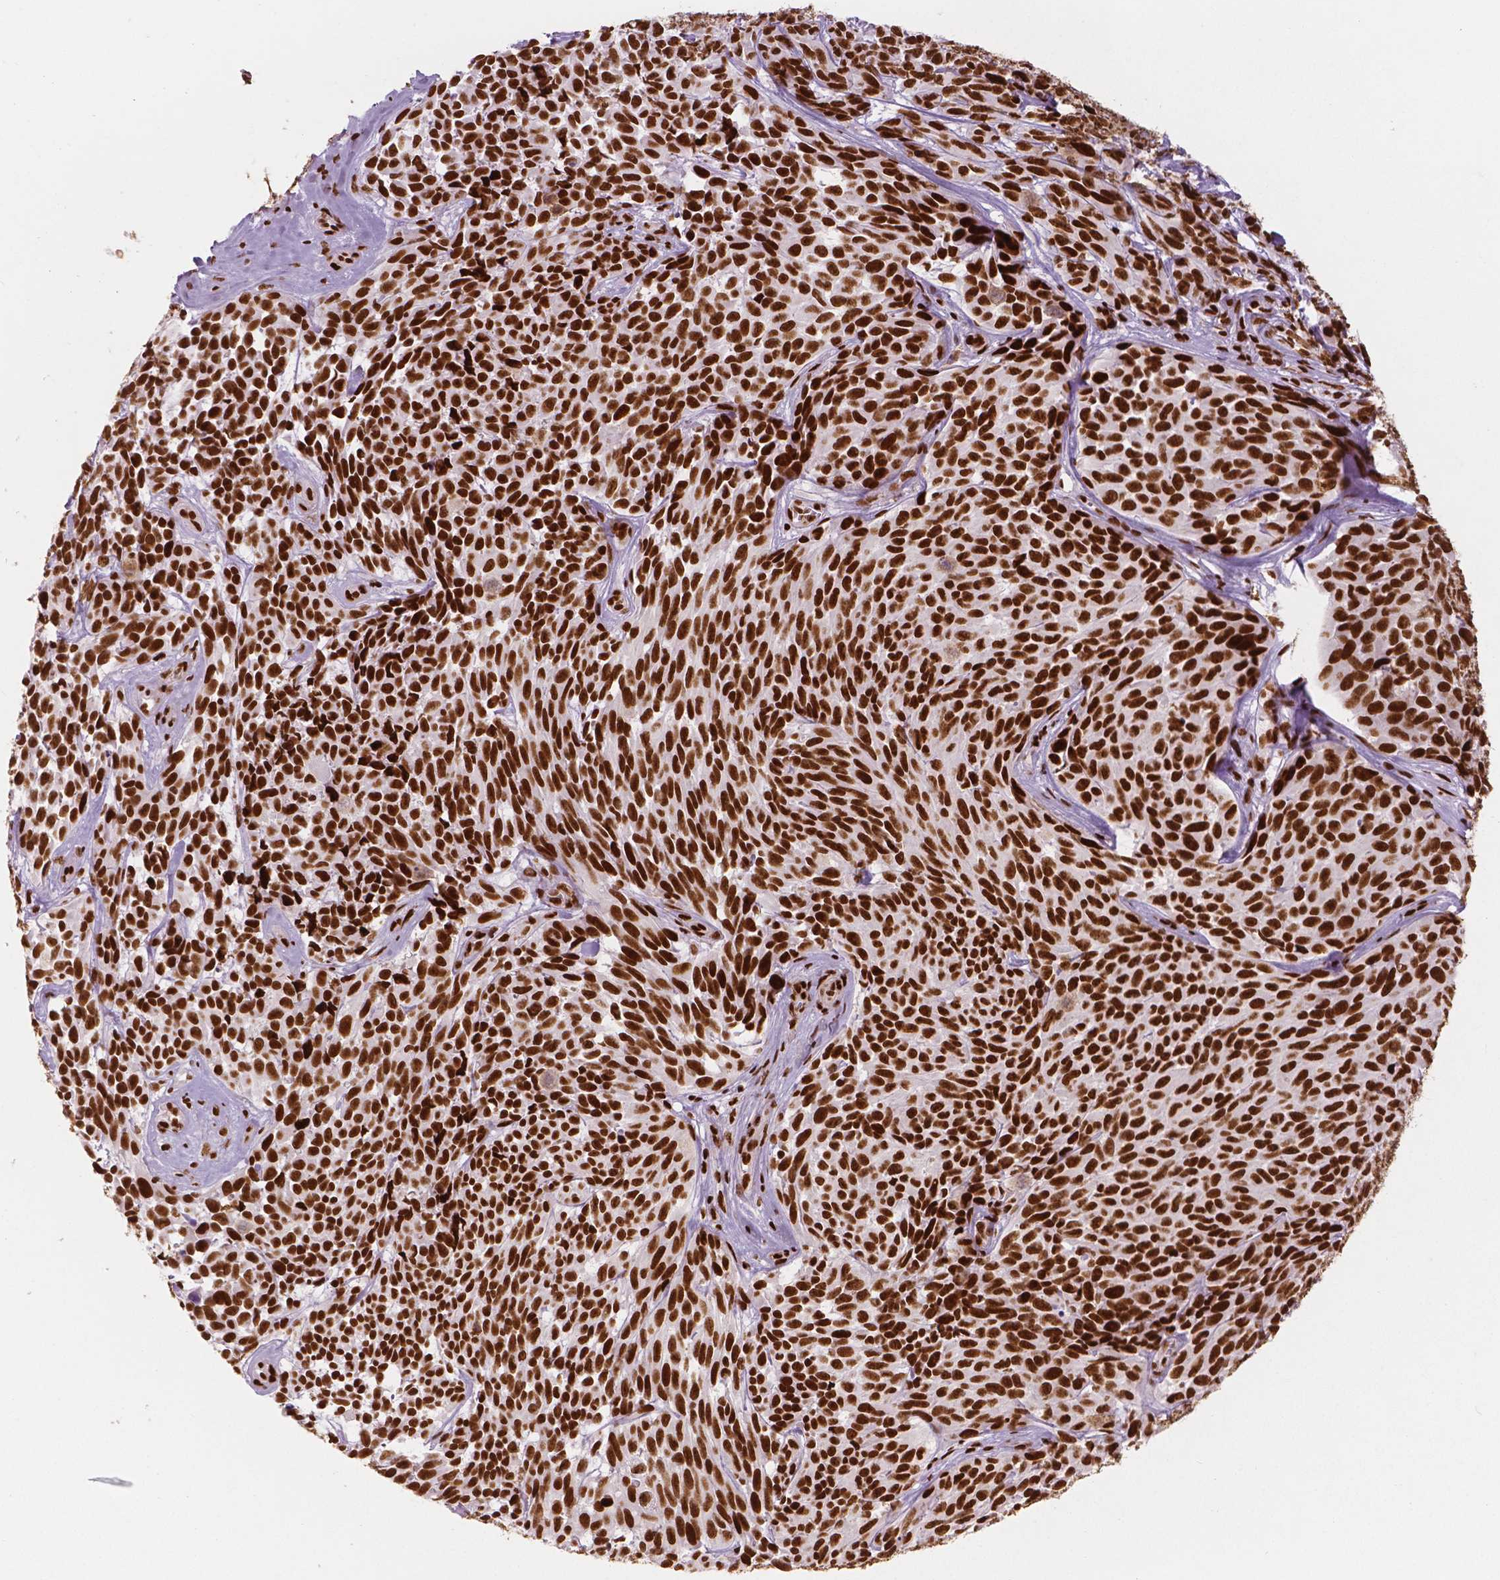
{"staining": {"intensity": "strong", "quantity": ">75%", "location": "nuclear"}, "tissue": "melanoma", "cell_type": "Tumor cells", "image_type": "cancer", "snomed": [{"axis": "morphology", "description": "Malignant melanoma, NOS"}, {"axis": "topography", "description": "Skin"}], "caption": "This photomicrograph displays IHC staining of human malignant melanoma, with high strong nuclear staining in about >75% of tumor cells.", "gene": "BRD4", "patient": {"sex": "female", "age": 88}}